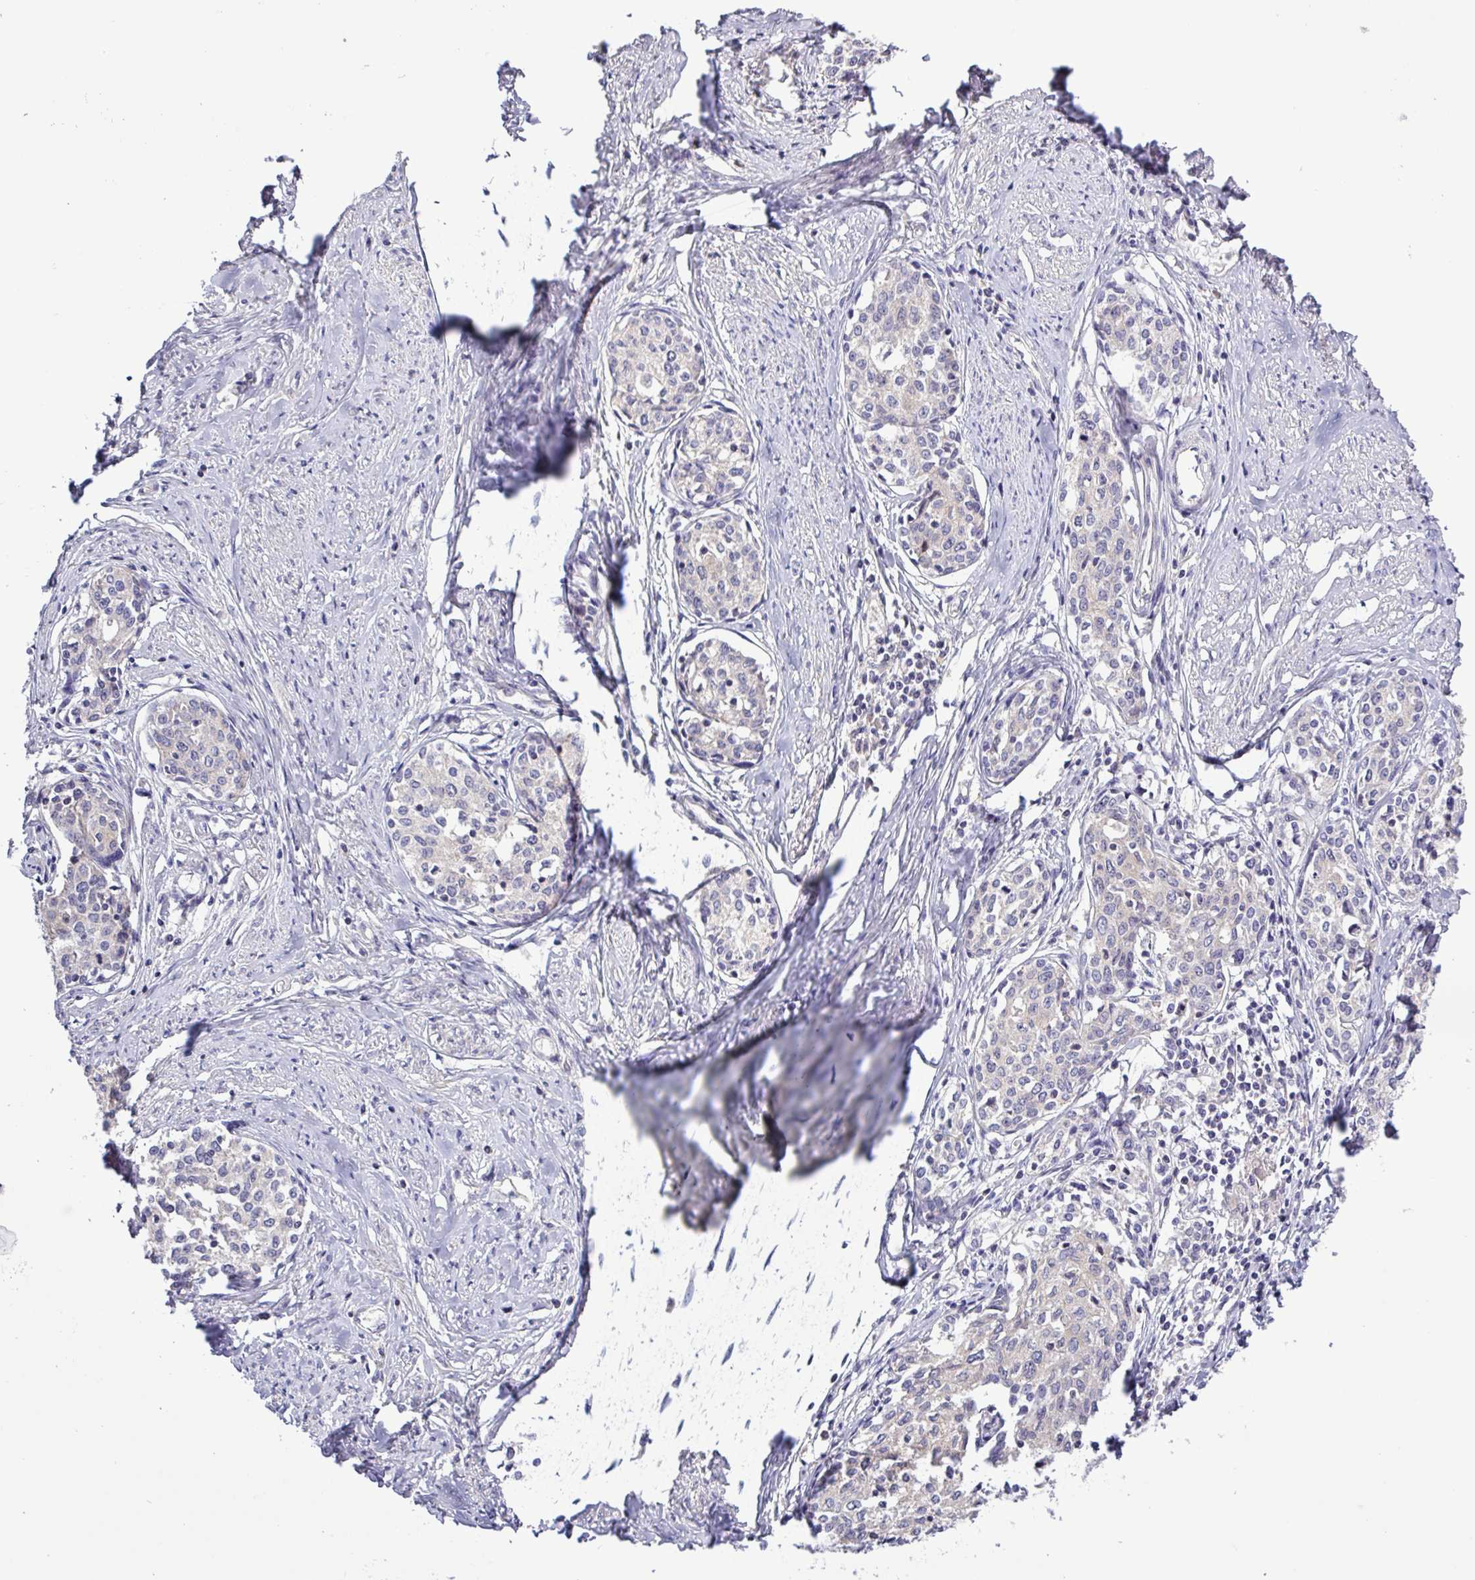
{"staining": {"intensity": "negative", "quantity": "none", "location": "none"}, "tissue": "cervical cancer", "cell_type": "Tumor cells", "image_type": "cancer", "snomed": [{"axis": "morphology", "description": "Squamous cell carcinoma, NOS"}, {"axis": "morphology", "description": "Adenocarcinoma, NOS"}, {"axis": "topography", "description": "Cervix"}], "caption": "Cervical cancer (adenocarcinoma) was stained to show a protein in brown. There is no significant staining in tumor cells.", "gene": "SFTPB", "patient": {"sex": "female", "age": 52}}